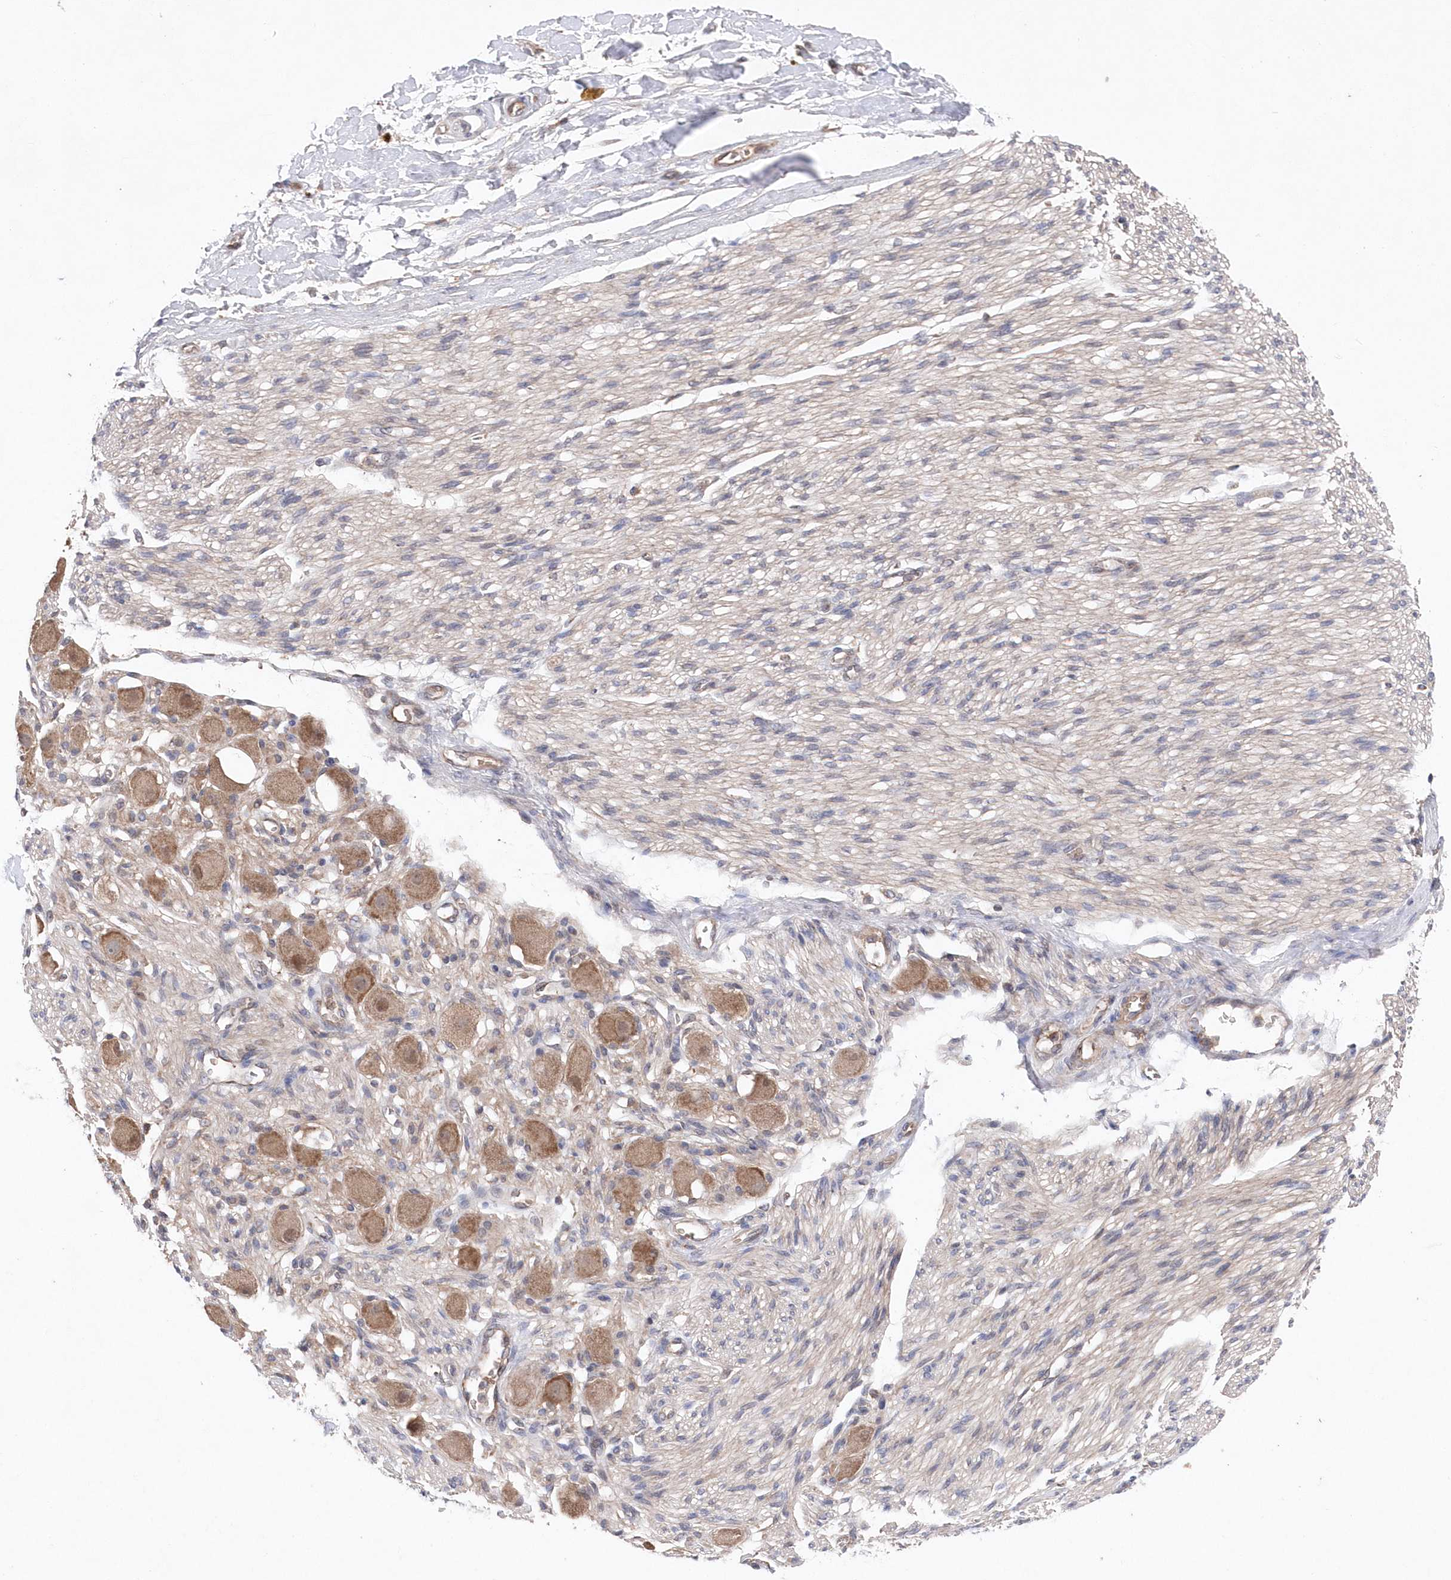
{"staining": {"intensity": "moderate", "quantity": ">75%", "location": "cytoplasmic/membranous"}, "tissue": "adipose tissue", "cell_type": "Adipocytes", "image_type": "normal", "snomed": [{"axis": "morphology", "description": "Normal tissue, NOS"}, {"axis": "topography", "description": "Kidney"}, {"axis": "topography", "description": "Peripheral nerve tissue"}], "caption": "Protein expression analysis of normal human adipose tissue reveals moderate cytoplasmic/membranous expression in about >75% of adipocytes.", "gene": "ASNSD1", "patient": {"sex": "male", "age": 7}}